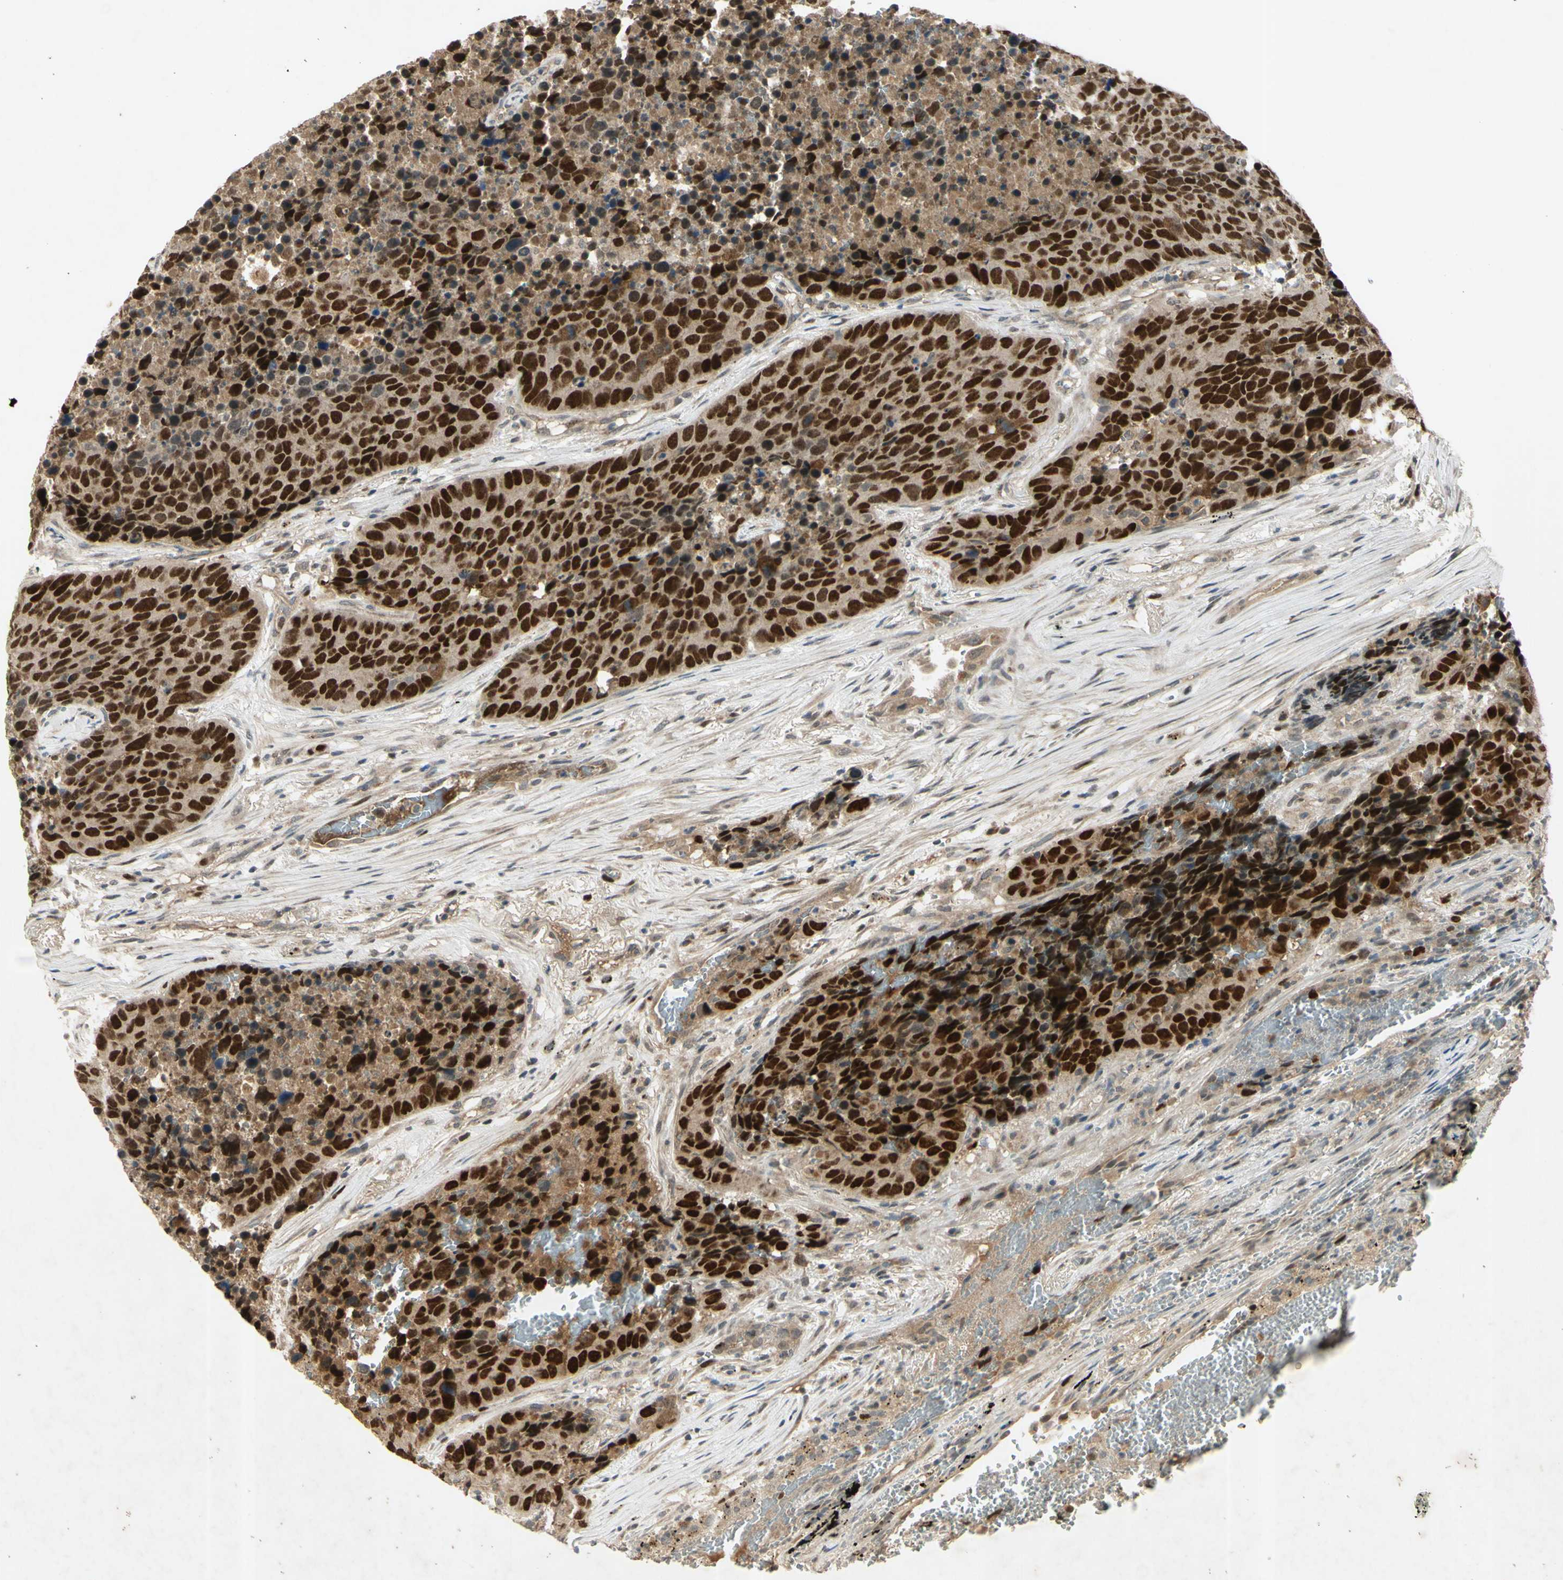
{"staining": {"intensity": "strong", "quantity": ">75%", "location": "nuclear"}, "tissue": "carcinoid", "cell_type": "Tumor cells", "image_type": "cancer", "snomed": [{"axis": "morphology", "description": "Carcinoid, malignant, NOS"}, {"axis": "topography", "description": "Lung"}], "caption": "IHC (DAB (3,3'-diaminobenzidine)) staining of human malignant carcinoid shows strong nuclear protein expression in about >75% of tumor cells.", "gene": "RAD18", "patient": {"sex": "male", "age": 60}}